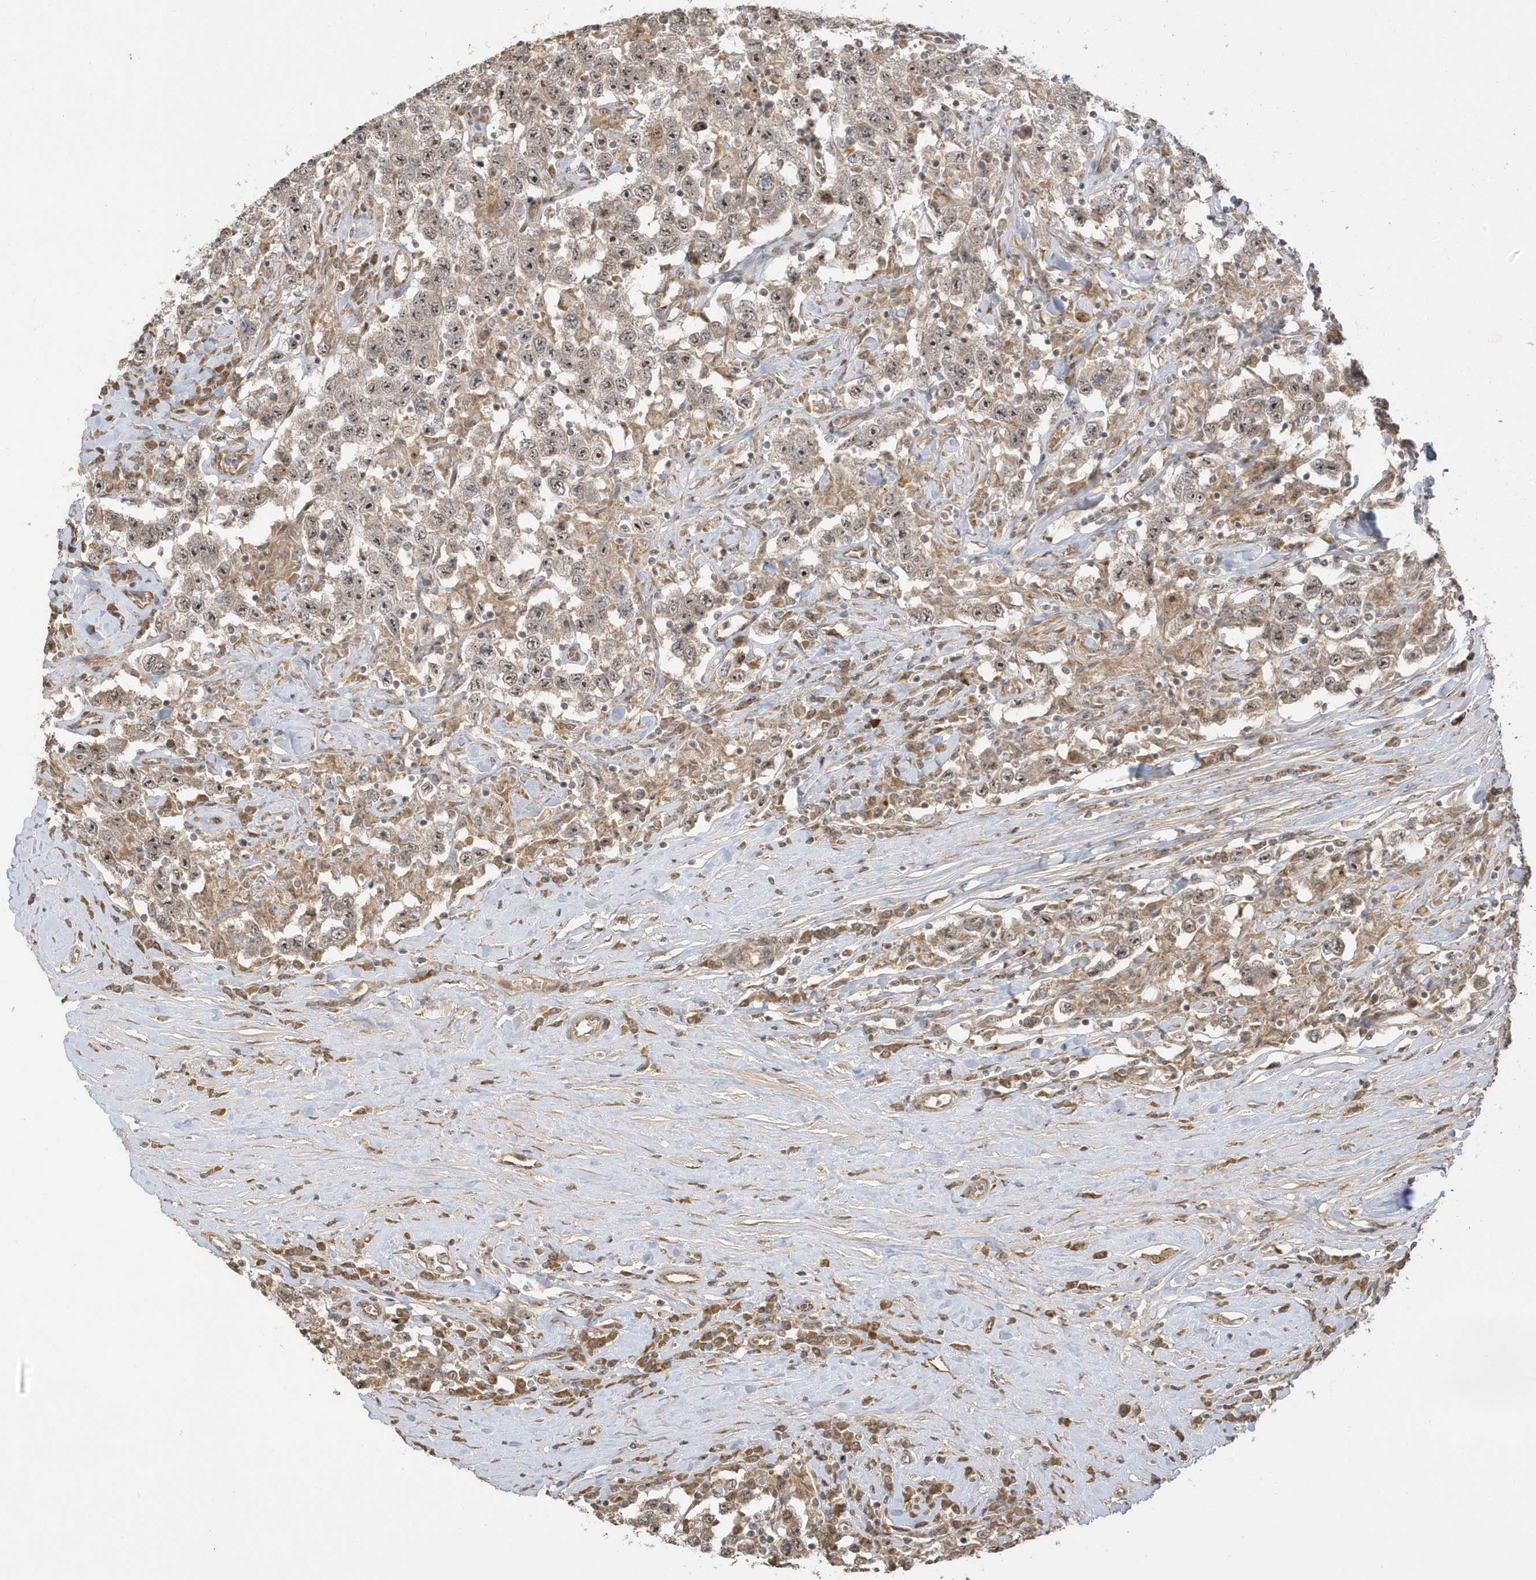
{"staining": {"intensity": "weak", "quantity": ">75%", "location": "nuclear"}, "tissue": "testis cancer", "cell_type": "Tumor cells", "image_type": "cancer", "snomed": [{"axis": "morphology", "description": "Seminoma, NOS"}, {"axis": "topography", "description": "Testis"}], "caption": "IHC (DAB (3,3'-diaminobenzidine)) staining of human seminoma (testis) displays weak nuclear protein staining in about >75% of tumor cells. (IHC, brightfield microscopy, high magnification).", "gene": "ECM2", "patient": {"sex": "male", "age": 41}}